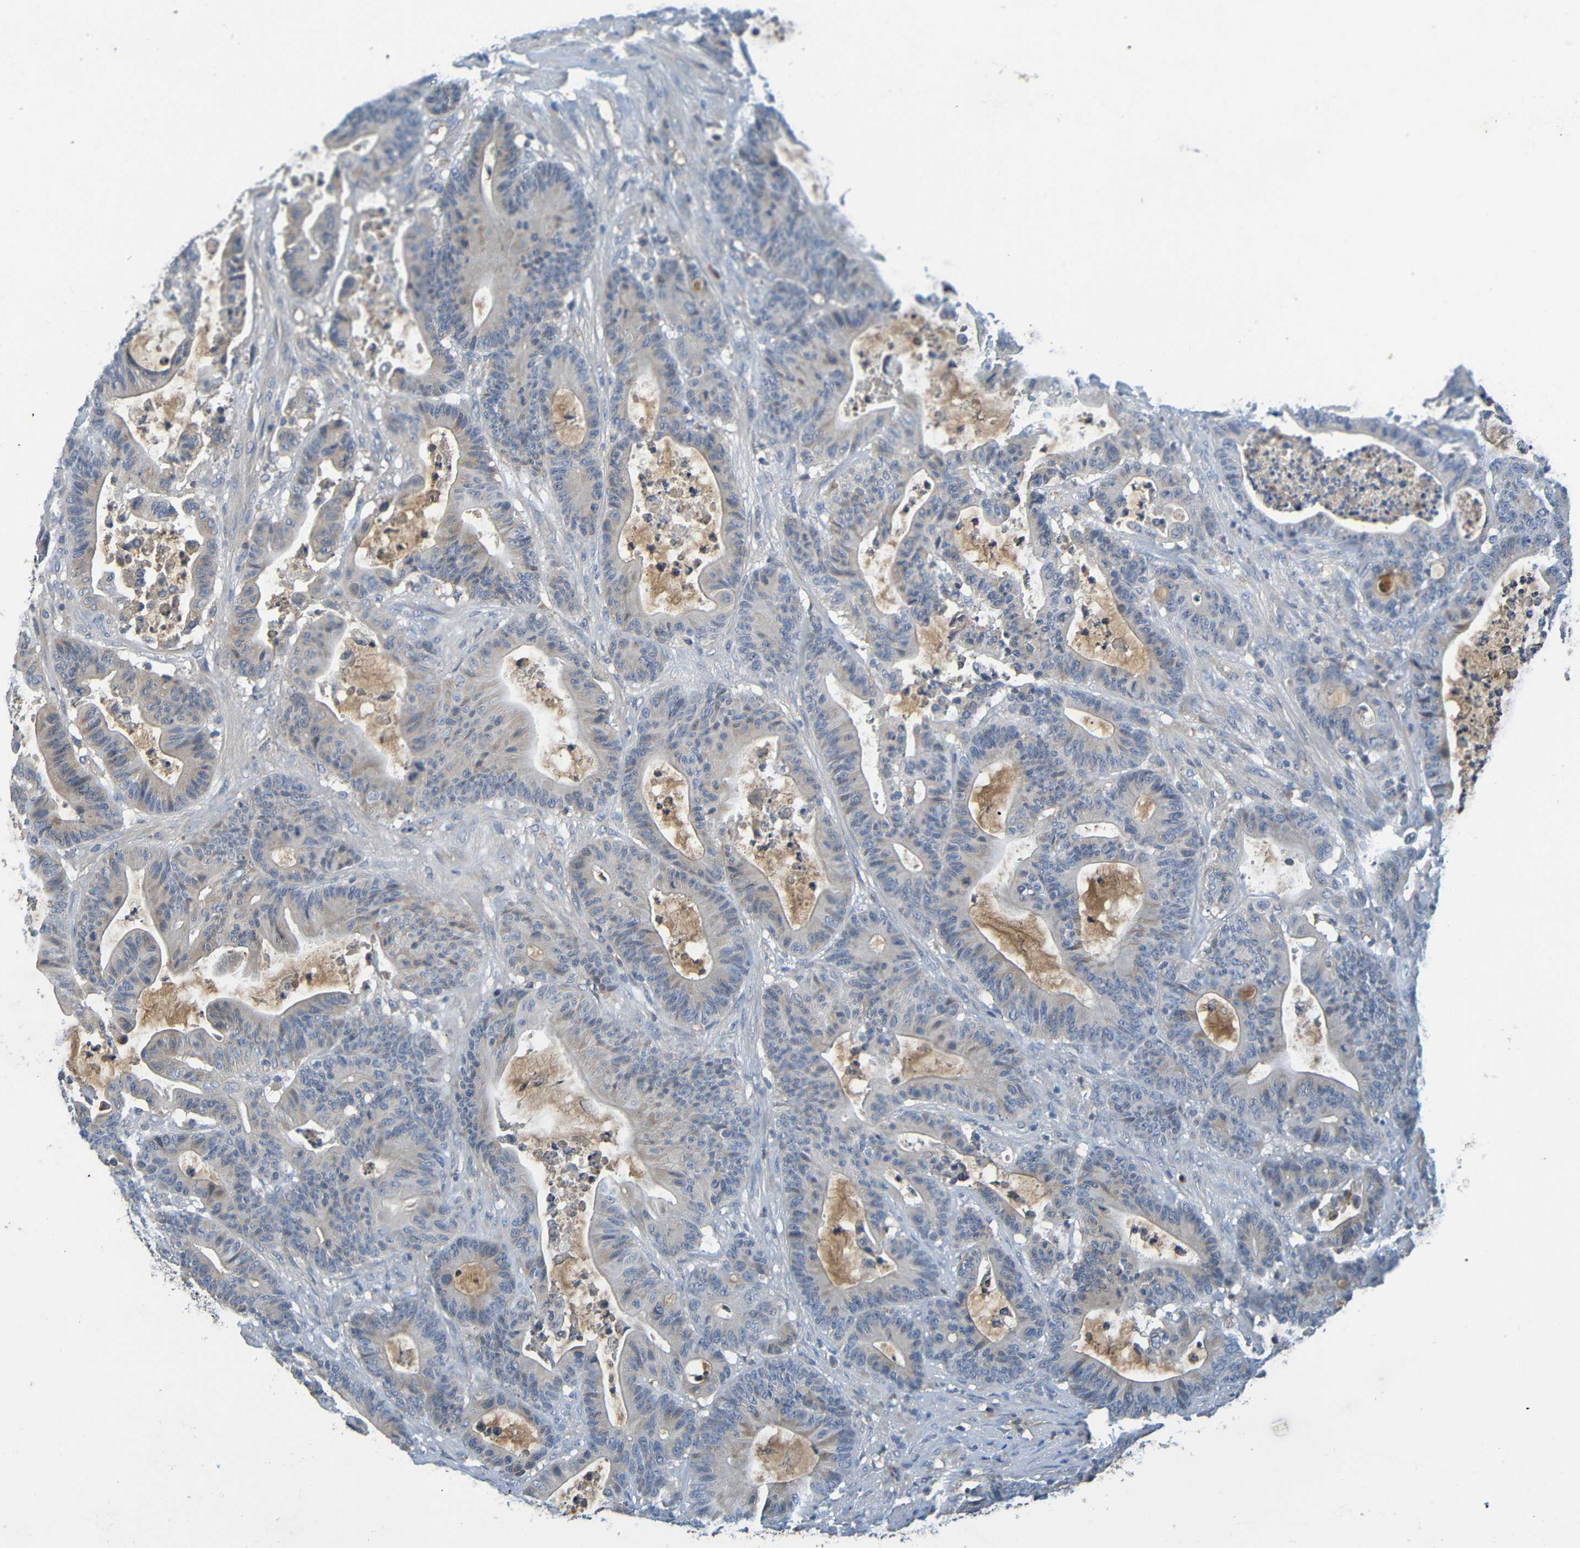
{"staining": {"intensity": "weak", "quantity": "<25%", "location": "cytoplasmic/membranous"}, "tissue": "colorectal cancer", "cell_type": "Tumor cells", "image_type": "cancer", "snomed": [{"axis": "morphology", "description": "Adenocarcinoma, NOS"}, {"axis": "topography", "description": "Colon"}], "caption": "Image shows no significant protein expression in tumor cells of adenocarcinoma (colorectal). (DAB immunohistochemistry (IHC), high magnification).", "gene": "C1QA", "patient": {"sex": "female", "age": 84}}